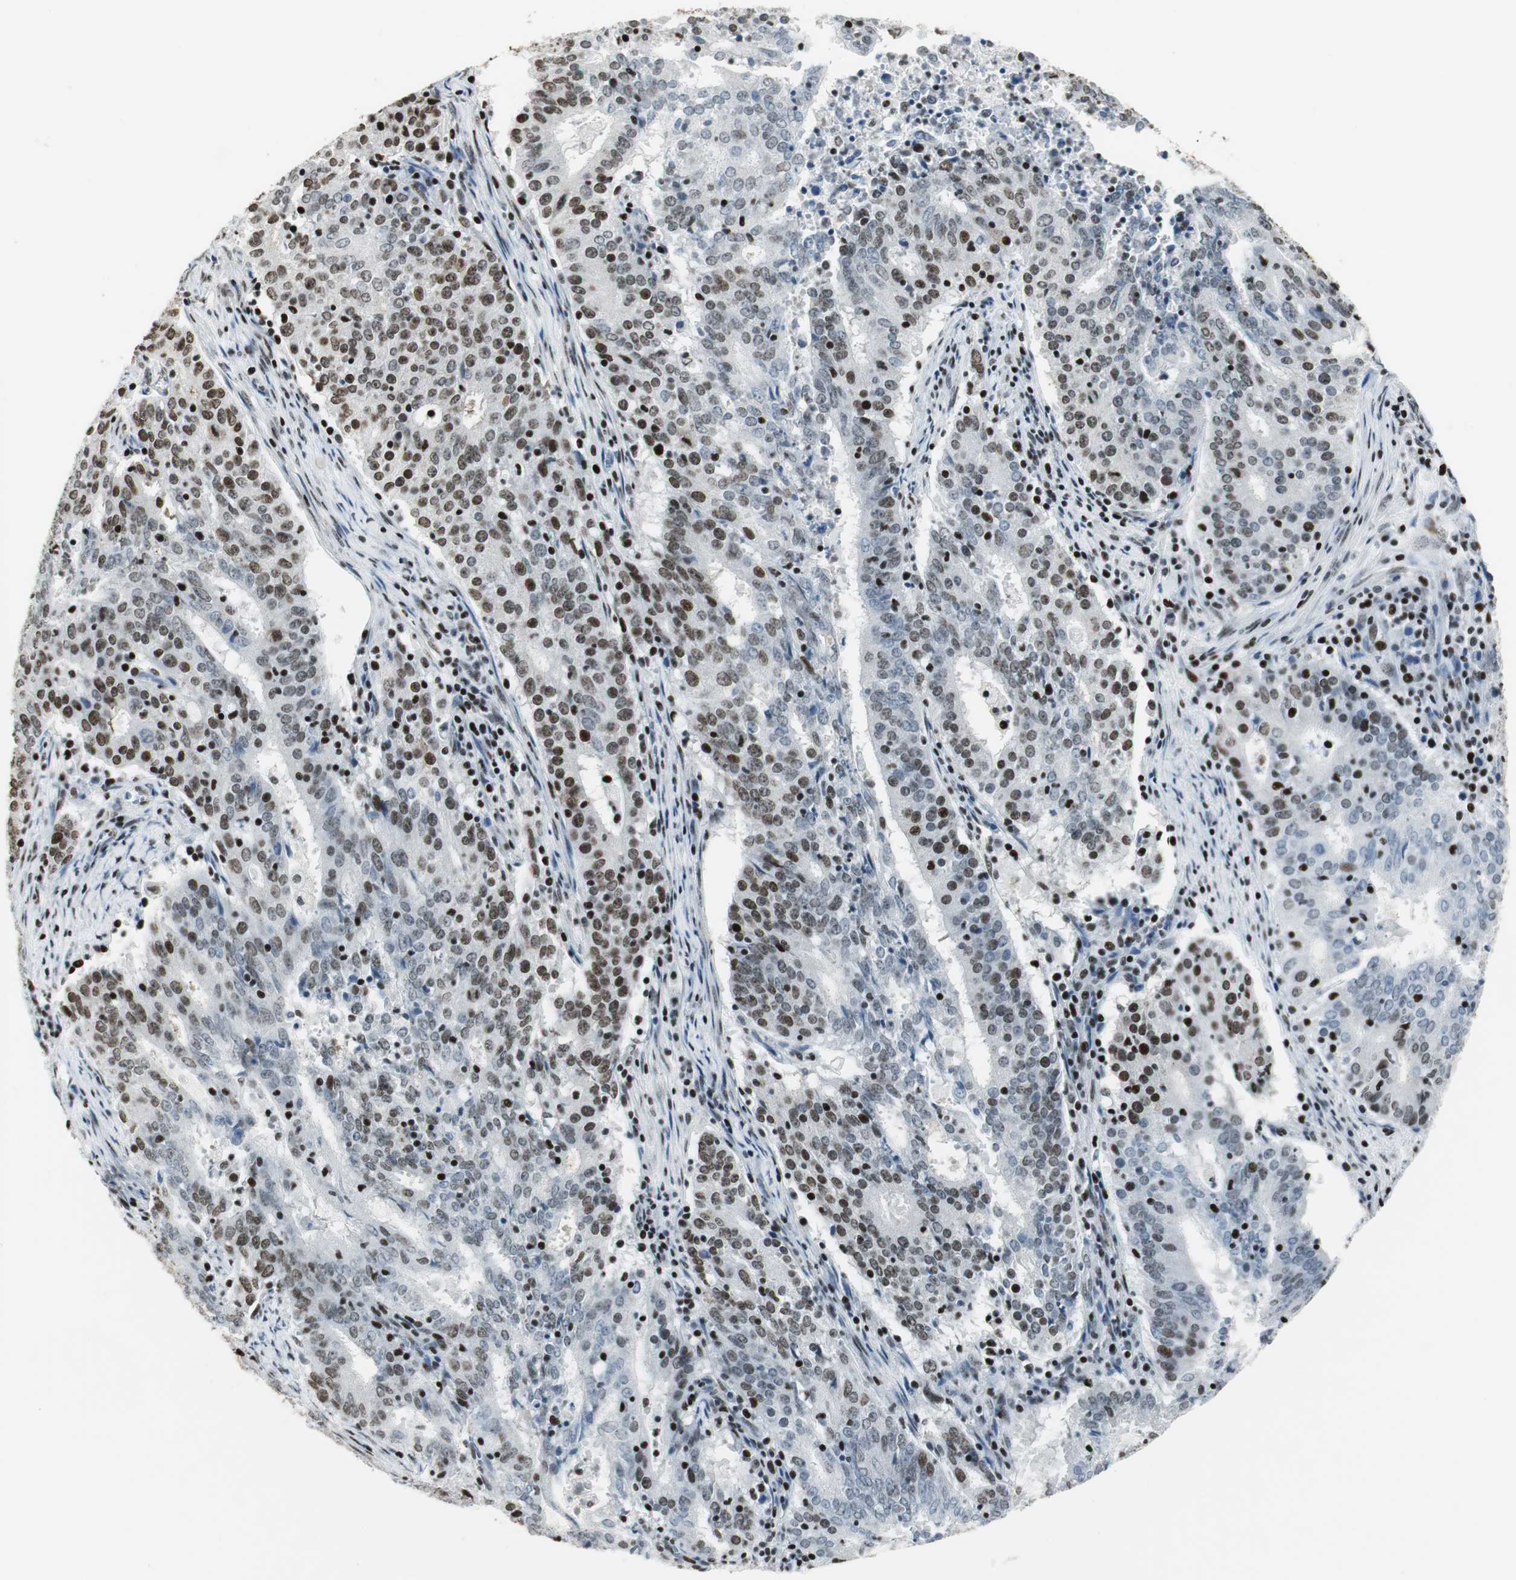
{"staining": {"intensity": "weak", "quantity": ">75%", "location": "nuclear"}, "tissue": "cervical cancer", "cell_type": "Tumor cells", "image_type": "cancer", "snomed": [{"axis": "morphology", "description": "Adenocarcinoma, NOS"}, {"axis": "topography", "description": "Cervix"}], "caption": "Weak nuclear staining for a protein is appreciated in about >75% of tumor cells of adenocarcinoma (cervical) using IHC.", "gene": "RBBP4", "patient": {"sex": "female", "age": 44}}